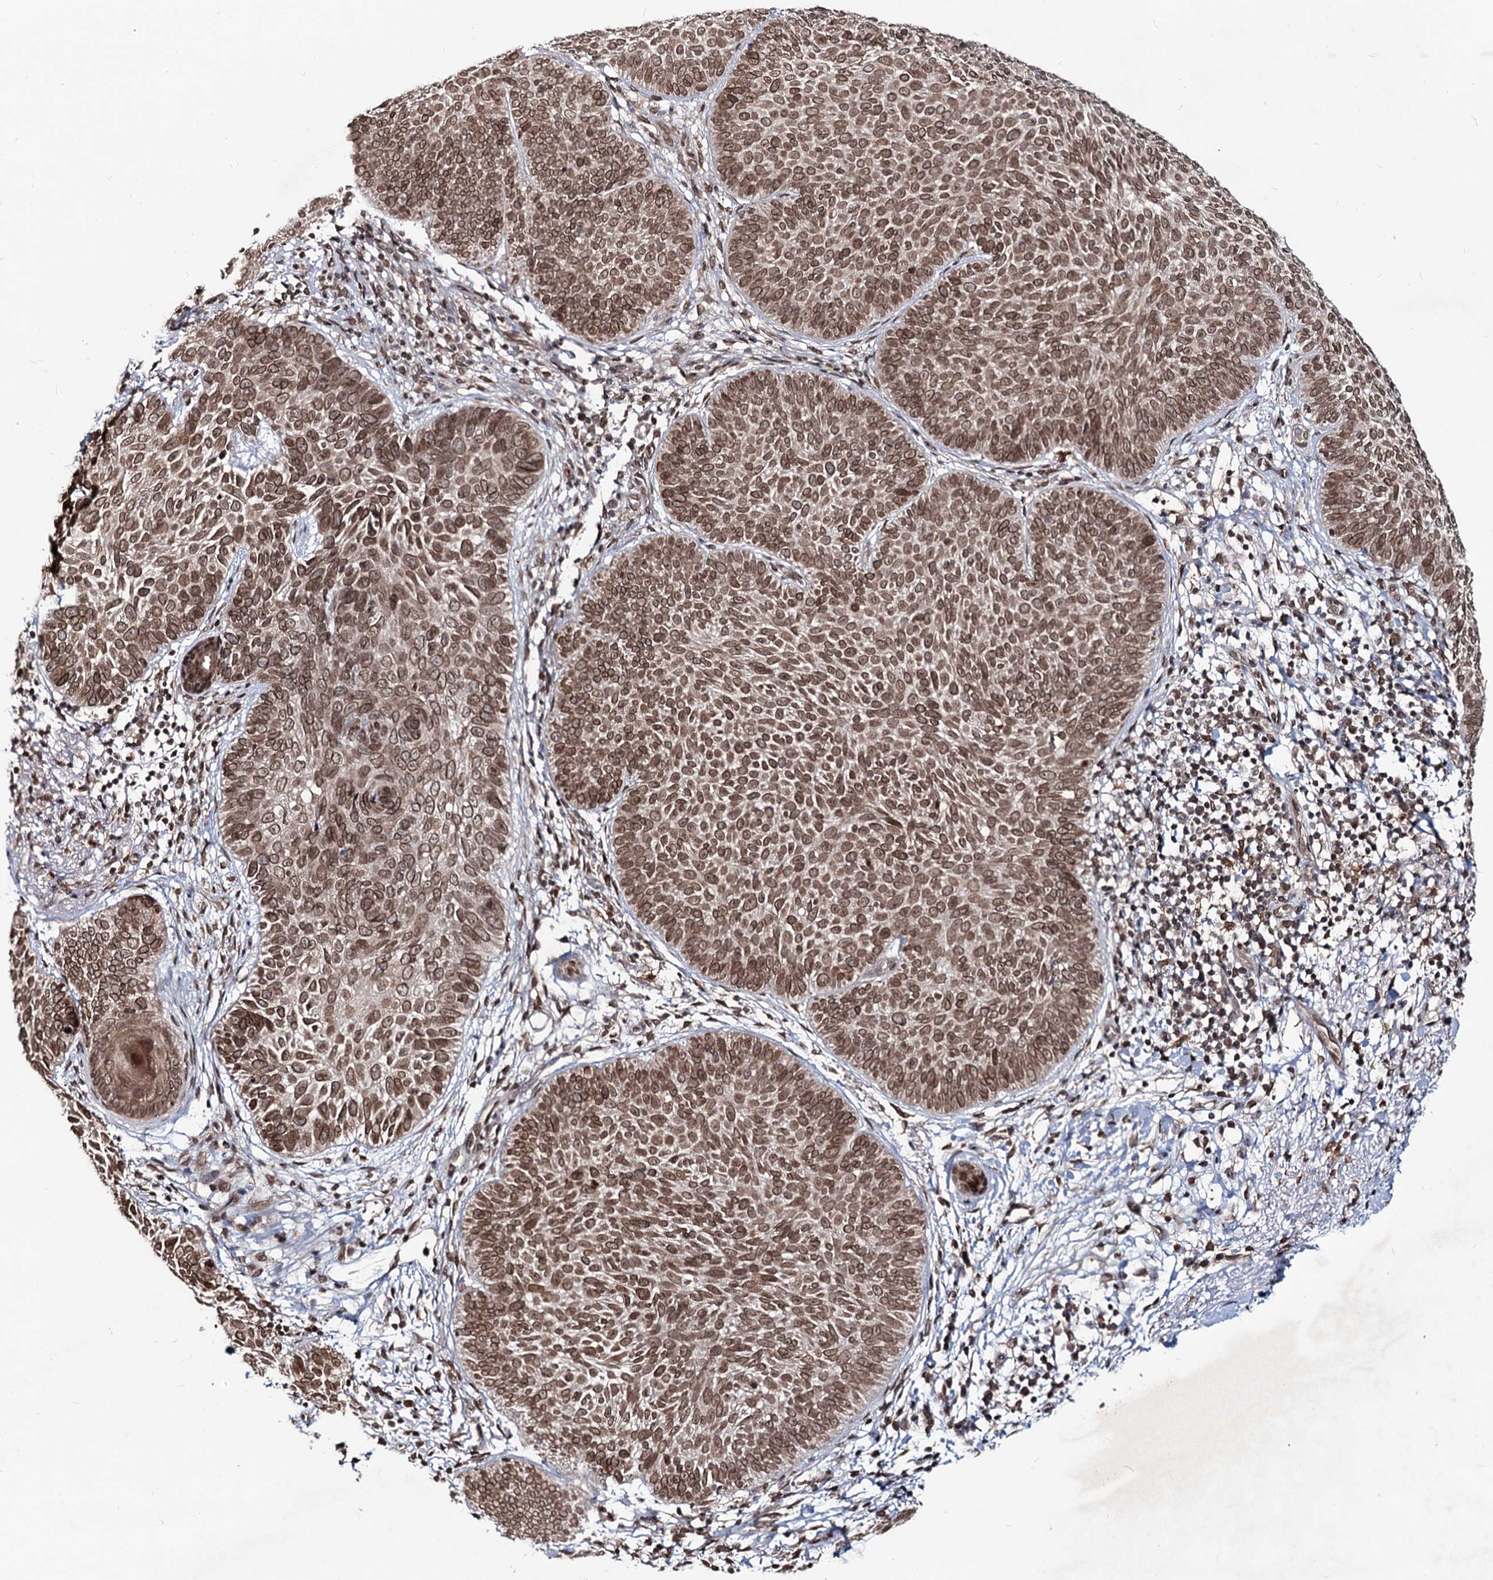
{"staining": {"intensity": "moderate", "quantity": ">75%", "location": "cytoplasmic/membranous,nuclear"}, "tissue": "skin cancer", "cell_type": "Tumor cells", "image_type": "cancer", "snomed": [{"axis": "morphology", "description": "Basal cell carcinoma"}, {"axis": "topography", "description": "Skin"}], "caption": "Immunohistochemistry of human skin cancer (basal cell carcinoma) reveals medium levels of moderate cytoplasmic/membranous and nuclear staining in about >75% of tumor cells.", "gene": "RNF6", "patient": {"sex": "male", "age": 85}}